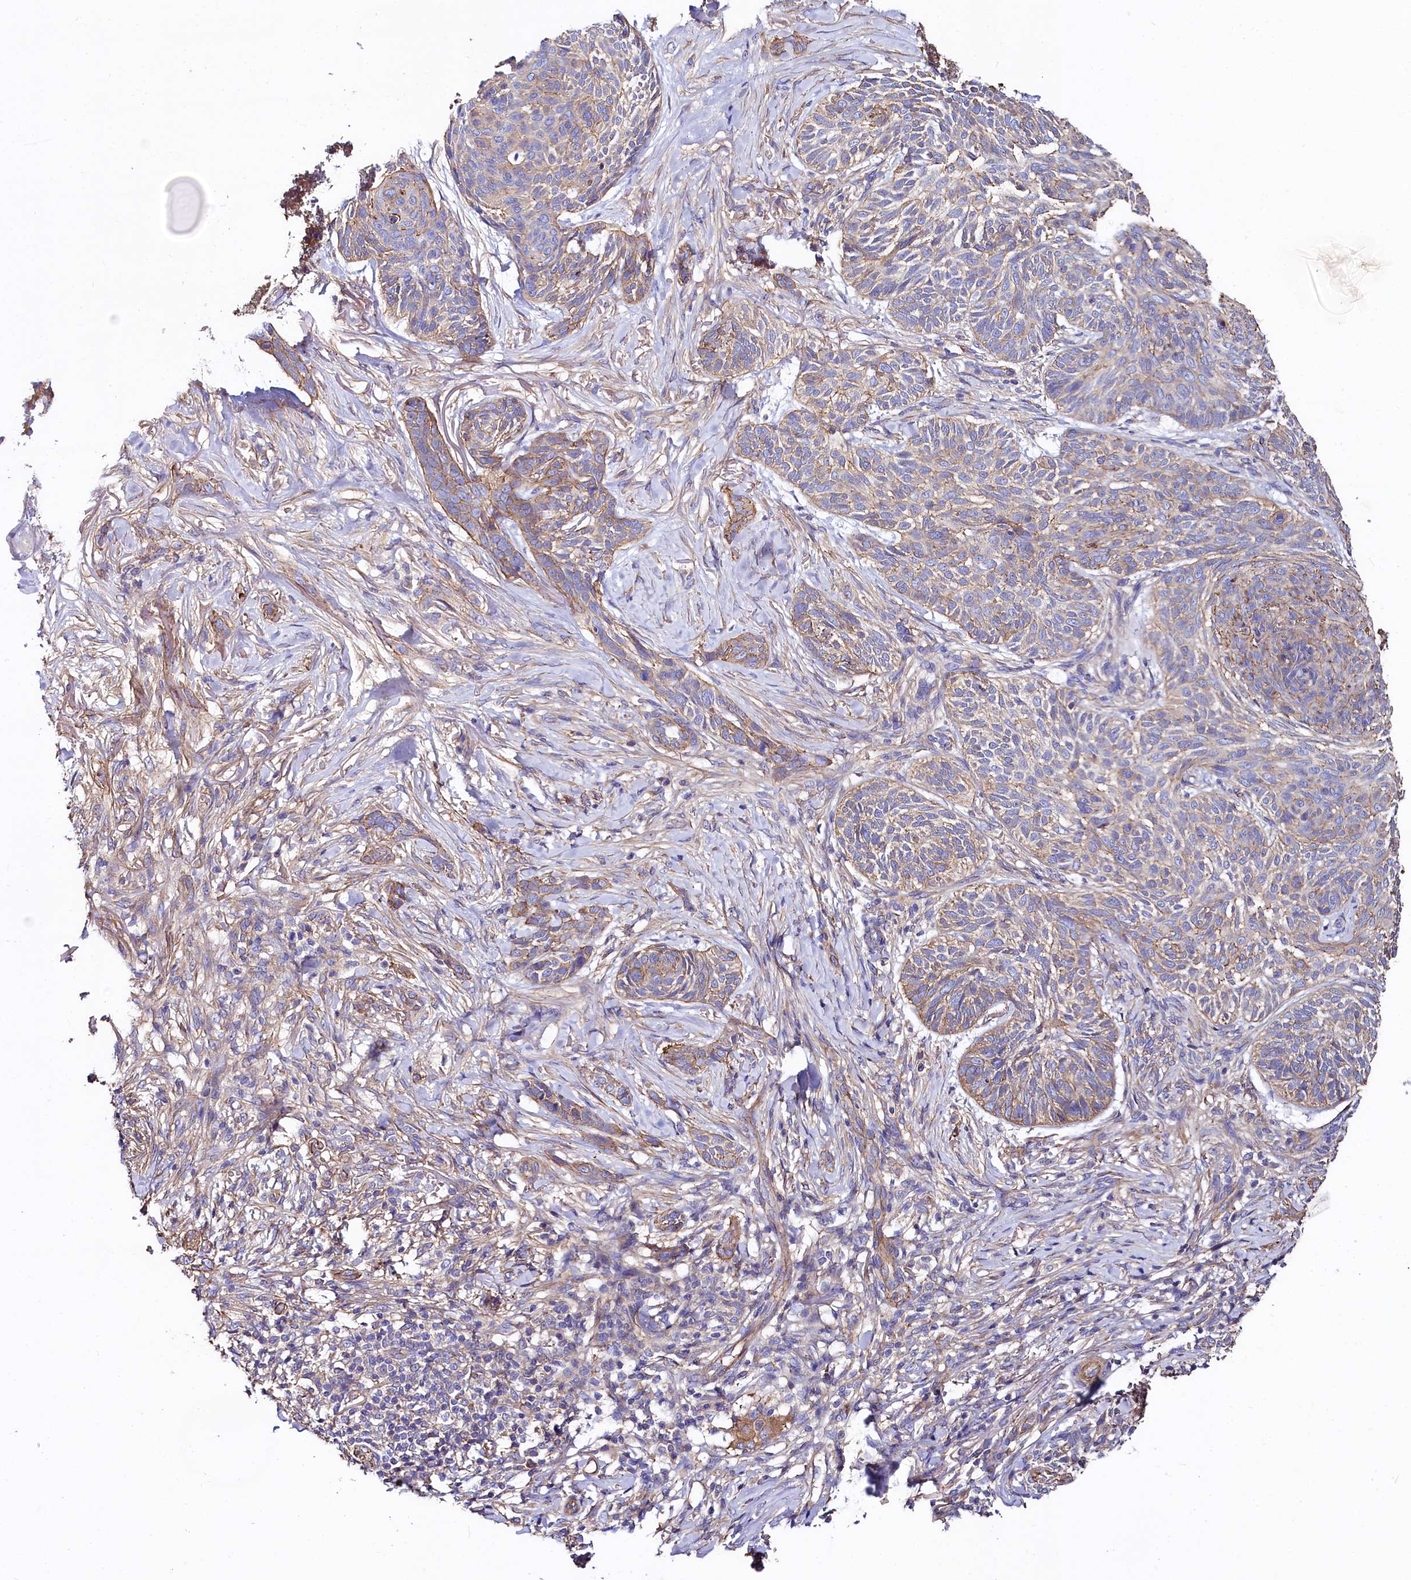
{"staining": {"intensity": "weak", "quantity": "25%-75%", "location": "cytoplasmic/membranous"}, "tissue": "skin cancer", "cell_type": "Tumor cells", "image_type": "cancer", "snomed": [{"axis": "morphology", "description": "Normal tissue, NOS"}, {"axis": "morphology", "description": "Basal cell carcinoma"}, {"axis": "topography", "description": "Skin"}], "caption": "High-power microscopy captured an IHC histopathology image of skin cancer, revealing weak cytoplasmic/membranous staining in about 25%-75% of tumor cells. (Stains: DAB in brown, nuclei in blue, Microscopy: brightfield microscopy at high magnification).", "gene": "FCHSD2", "patient": {"sex": "male", "age": 66}}